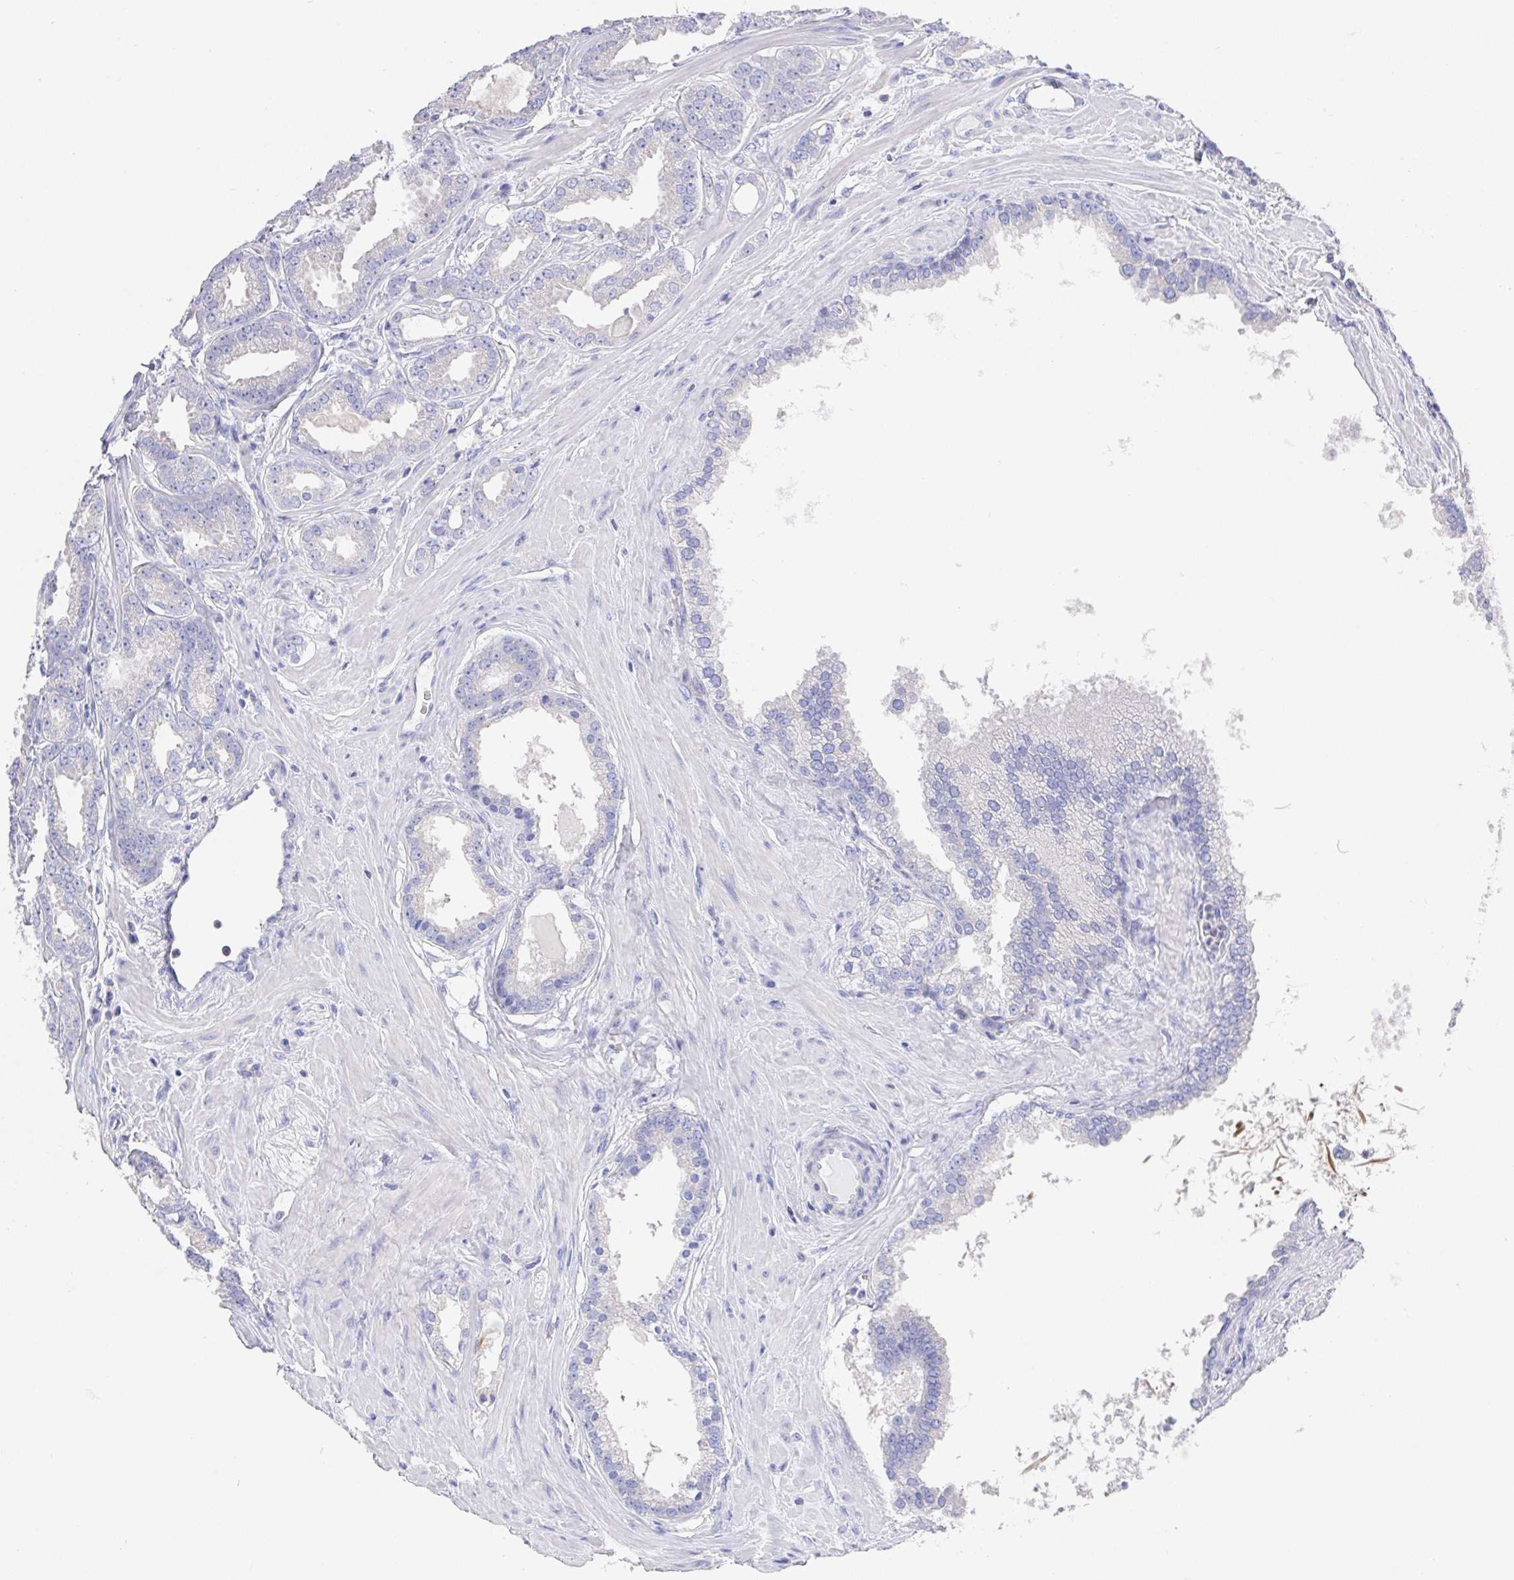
{"staining": {"intensity": "negative", "quantity": "none", "location": "none"}, "tissue": "prostate cancer", "cell_type": "Tumor cells", "image_type": "cancer", "snomed": [{"axis": "morphology", "description": "Adenocarcinoma, Low grade"}, {"axis": "topography", "description": "Prostate"}], "caption": "This is an immunohistochemistry (IHC) micrograph of low-grade adenocarcinoma (prostate). There is no expression in tumor cells.", "gene": "PRG3", "patient": {"sex": "male", "age": 65}}